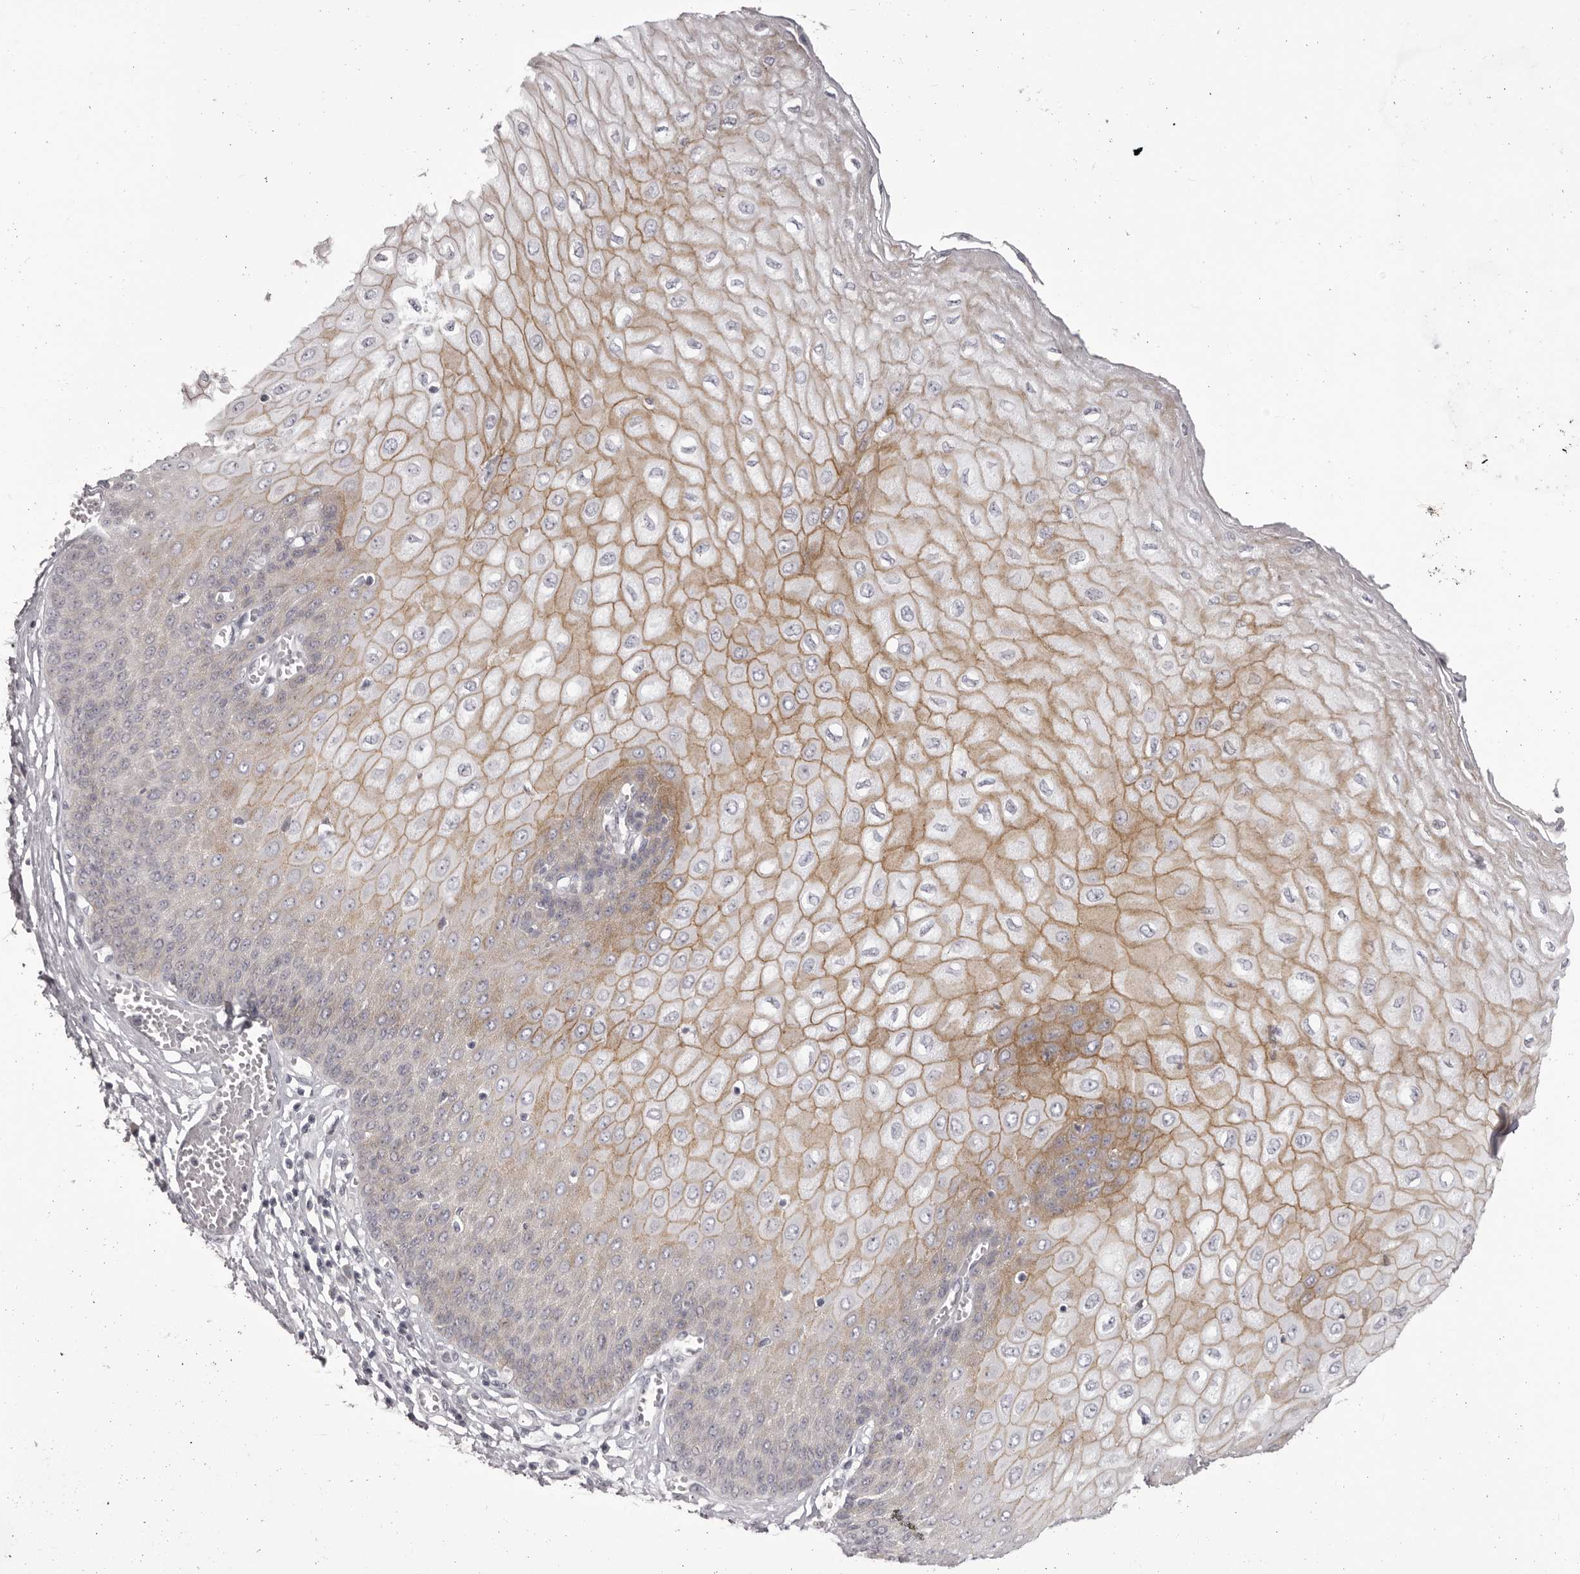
{"staining": {"intensity": "moderate", "quantity": "25%-75%", "location": "cytoplasmic/membranous"}, "tissue": "esophagus", "cell_type": "Squamous epithelial cells", "image_type": "normal", "snomed": [{"axis": "morphology", "description": "Normal tissue, NOS"}, {"axis": "topography", "description": "Esophagus"}], "caption": "Immunohistochemistry (IHC) (DAB) staining of normal human esophagus reveals moderate cytoplasmic/membranous protein expression in approximately 25%-75% of squamous epithelial cells. The staining is performed using DAB brown chromogen to label protein expression. The nuclei are counter-stained blue using hematoxylin.", "gene": "OTUD3", "patient": {"sex": "male", "age": 60}}